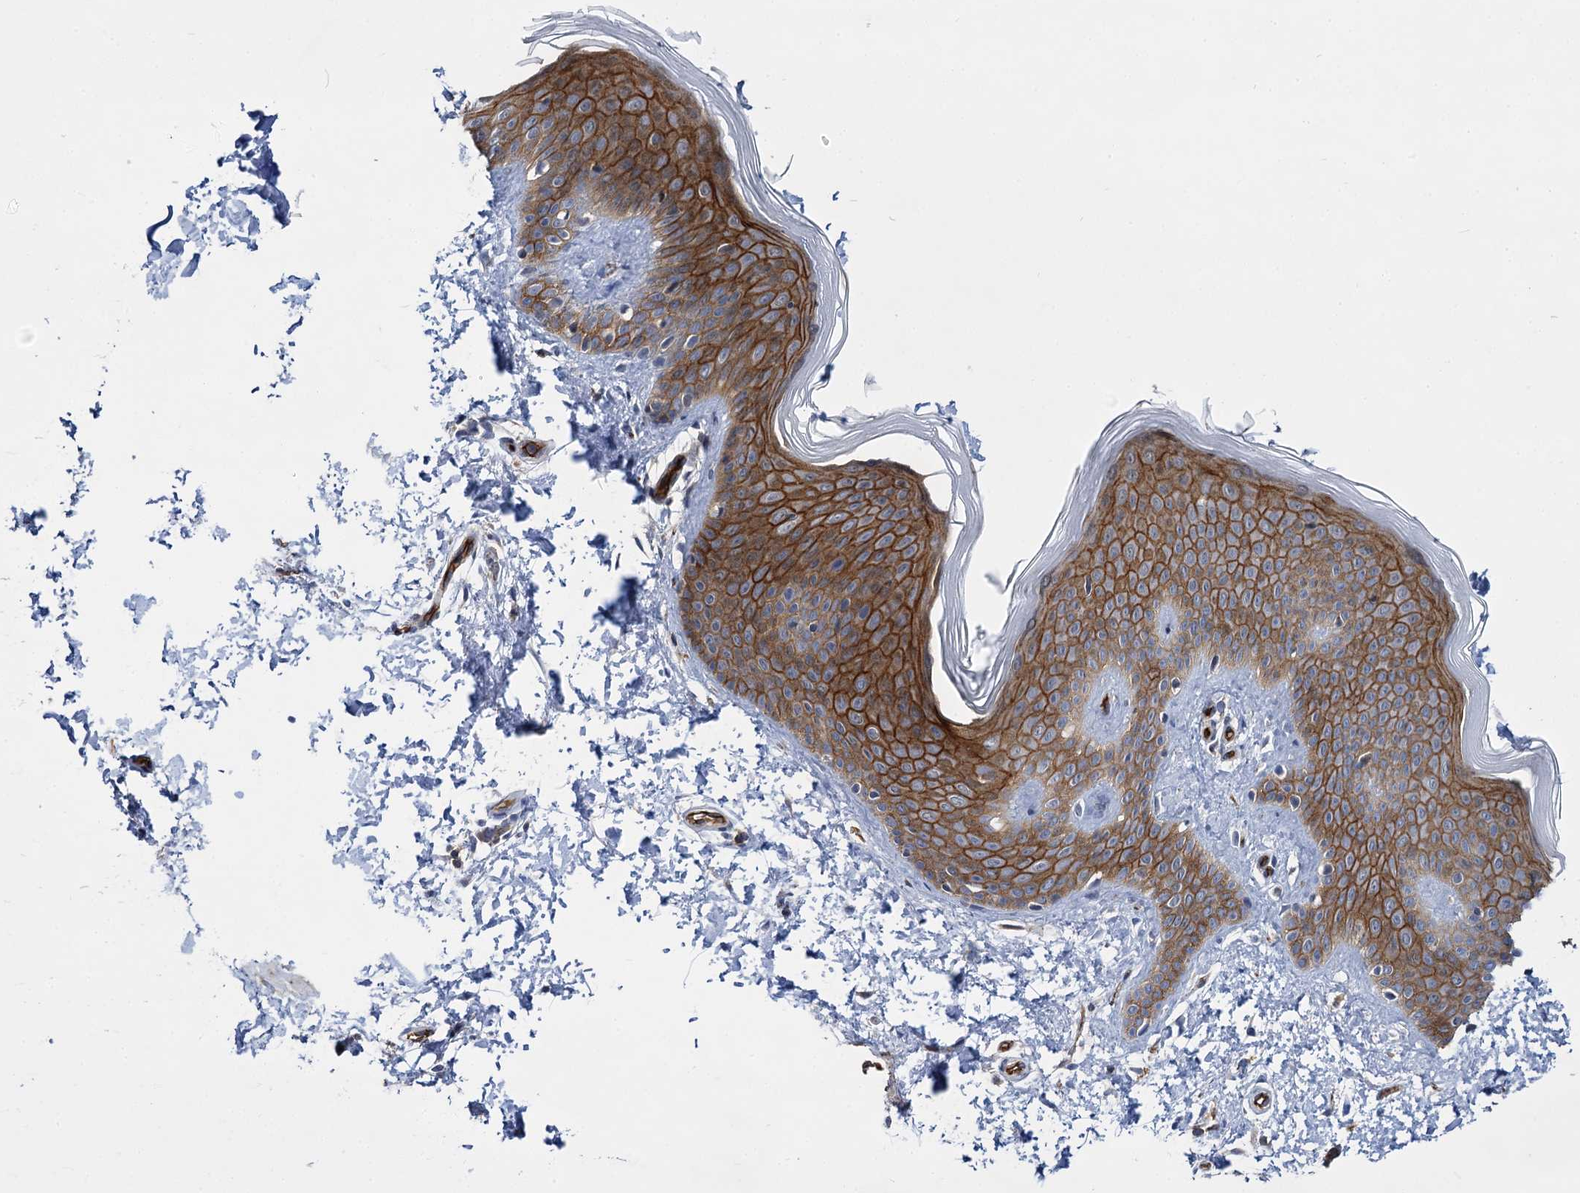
{"staining": {"intensity": "negative", "quantity": "none", "location": "none"}, "tissue": "skin", "cell_type": "Fibroblasts", "image_type": "normal", "snomed": [{"axis": "morphology", "description": "Normal tissue, NOS"}, {"axis": "topography", "description": "Skin"}], "caption": "The image demonstrates no significant staining in fibroblasts of skin. (Immunohistochemistry (ihc), brightfield microscopy, high magnification).", "gene": "ABLIM1", "patient": {"sex": "male", "age": 36}}